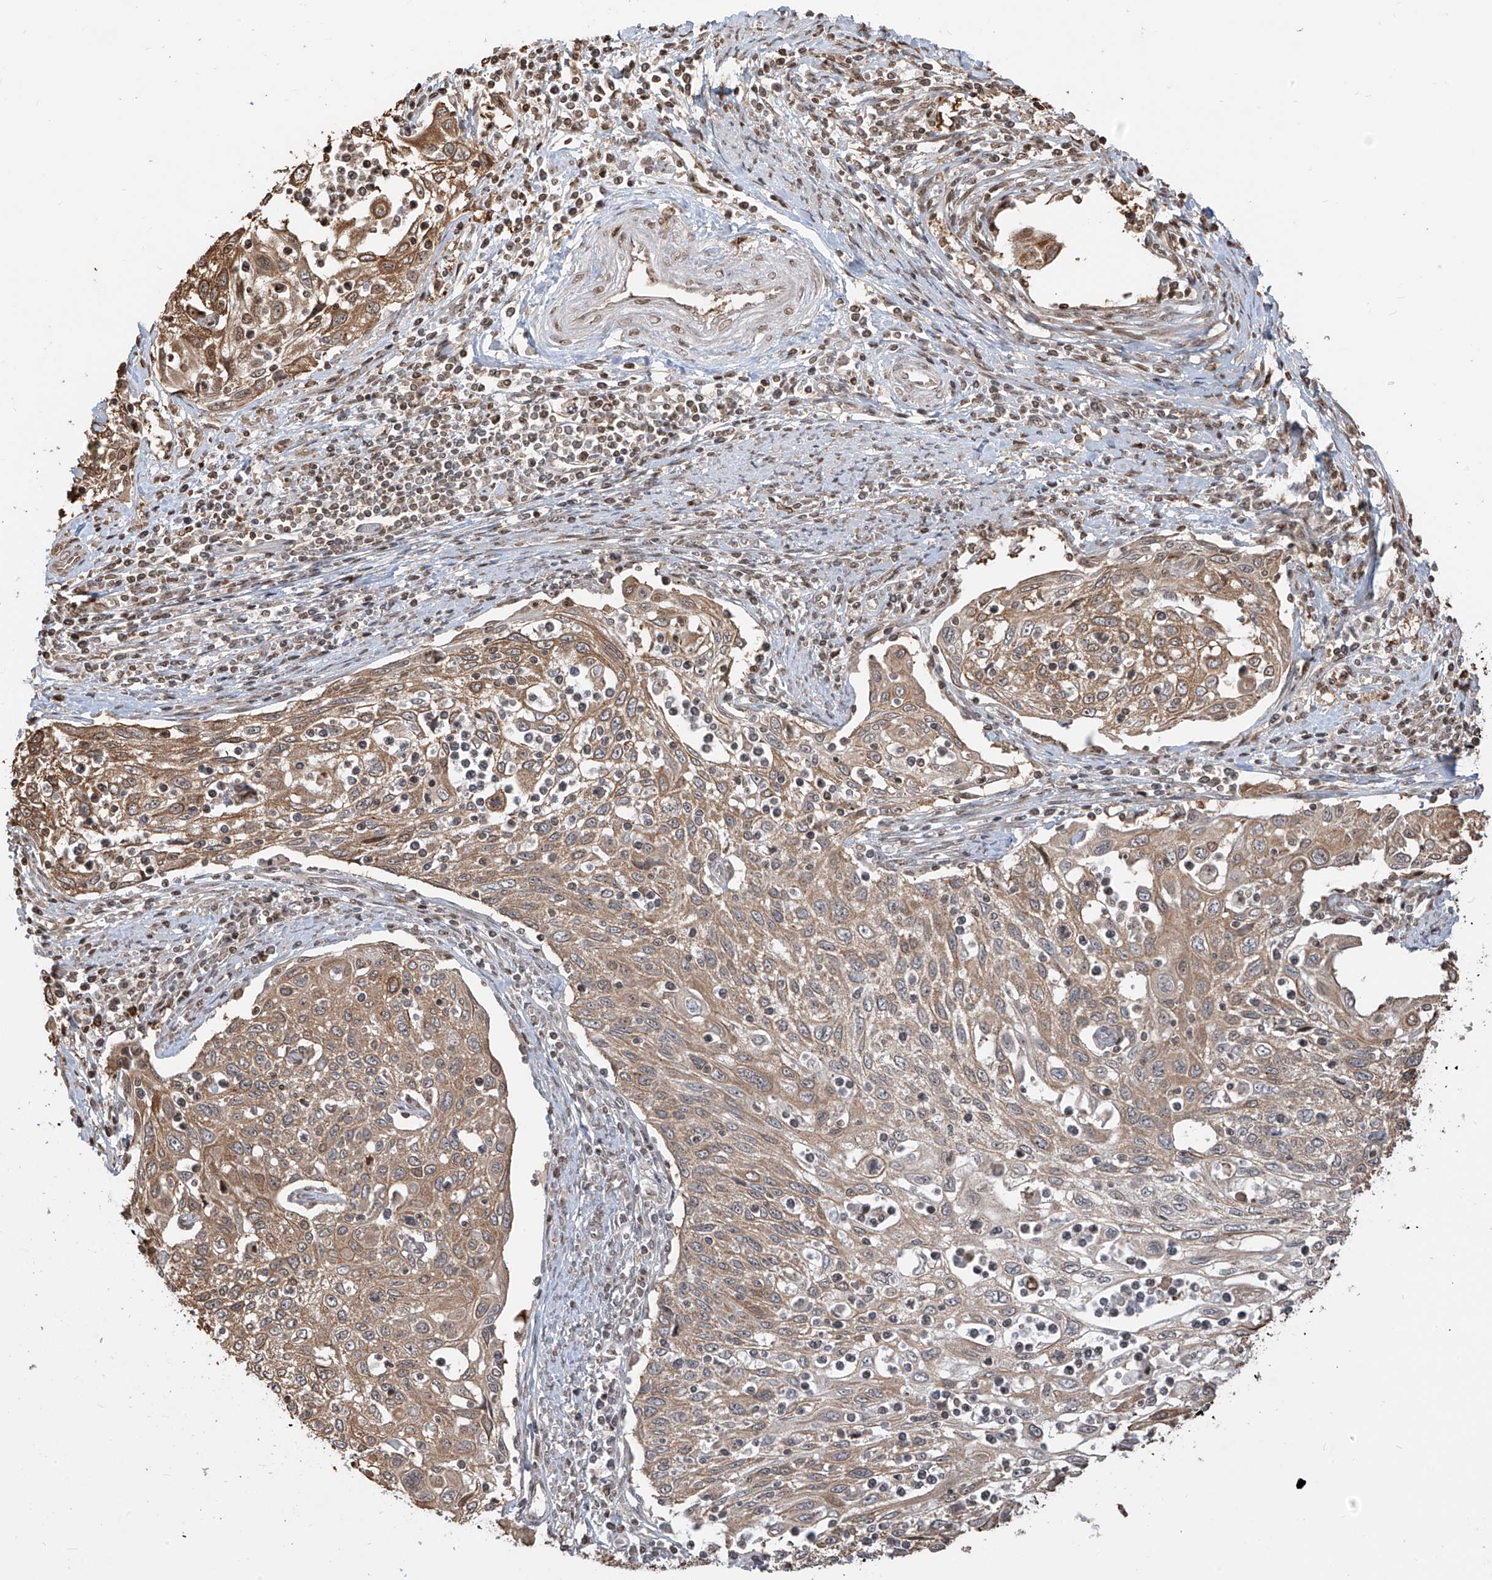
{"staining": {"intensity": "moderate", "quantity": ">75%", "location": "cytoplasmic/membranous"}, "tissue": "cervical cancer", "cell_type": "Tumor cells", "image_type": "cancer", "snomed": [{"axis": "morphology", "description": "Squamous cell carcinoma, NOS"}, {"axis": "topography", "description": "Cervix"}], "caption": "This photomicrograph shows immunohistochemistry staining of cervical cancer (squamous cell carcinoma), with medium moderate cytoplasmic/membranous expression in about >75% of tumor cells.", "gene": "VMP1", "patient": {"sex": "female", "age": 70}}